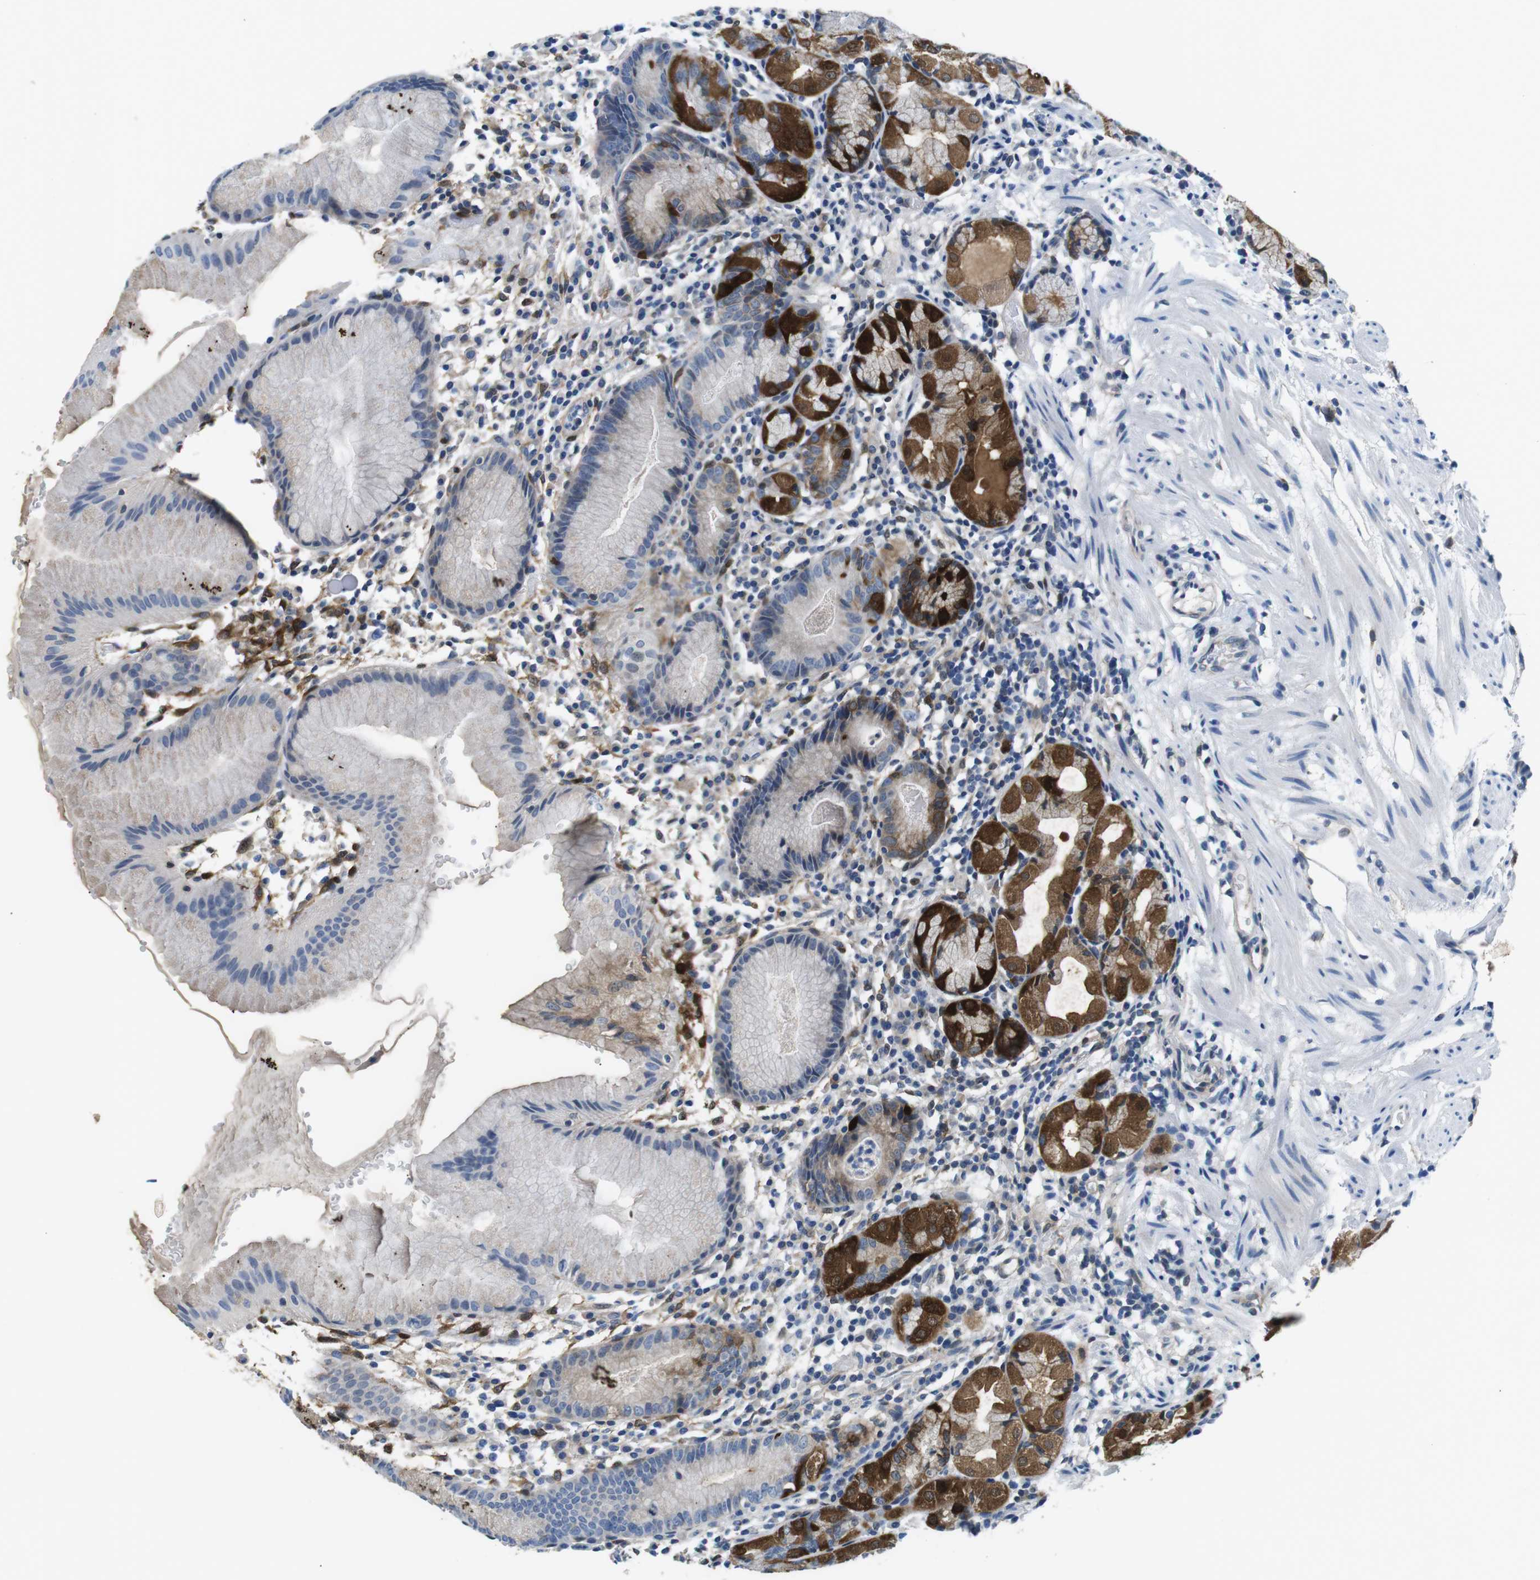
{"staining": {"intensity": "strong", "quantity": "25%-75%", "location": "cytoplasmic/membranous"}, "tissue": "stomach", "cell_type": "Glandular cells", "image_type": "normal", "snomed": [{"axis": "morphology", "description": "Normal tissue, NOS"}, {"axis": "topography", "description": "Stomach"}, {"axis": "topography", "description": "Stomach, lower"}], "caption": "The micrograph reveals immunohistochemical staining of normal stomach. There is strong cytoplasmic/membranous positivity is identified in about 25%-75% of glandular cells.", "gene": "PHLDA1", "patient": {"sex": "female", "age": 75}}